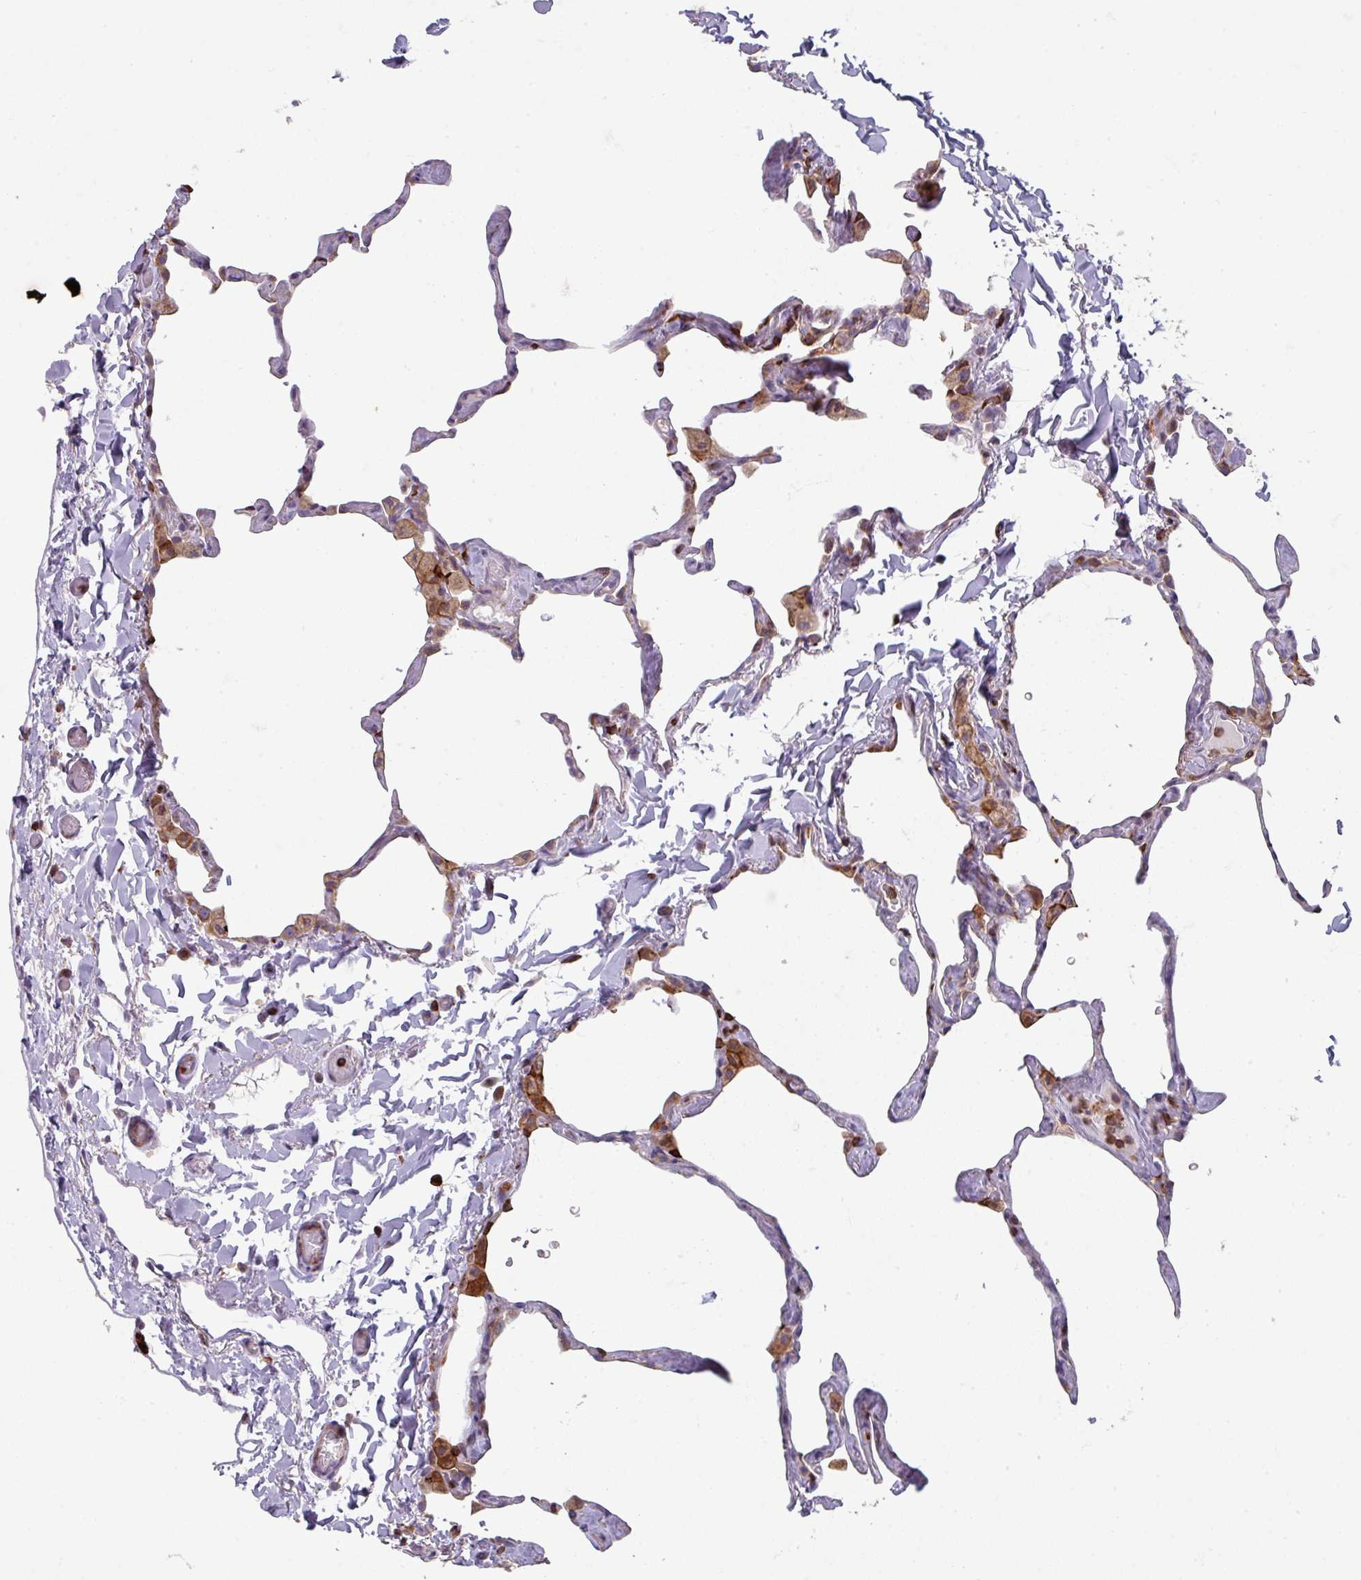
{"staining": {"intensity": "negative", "quantity": "none", "location": "none"}, "tissue": "lung", "cell_type": "Alveolar cells", "image_type": "normal", "snomed": [{"axis": "morphology", "description": "Normal tissue, NOS"}, {"axis": "topography", "description": "Lung"}], "caption": "Immunohistochemical staining of unremarkable lung exhibits no significant positivity in alveolar cells.", "gene": "NEDD9", "patient": {"sex": "male", "age": 65}}